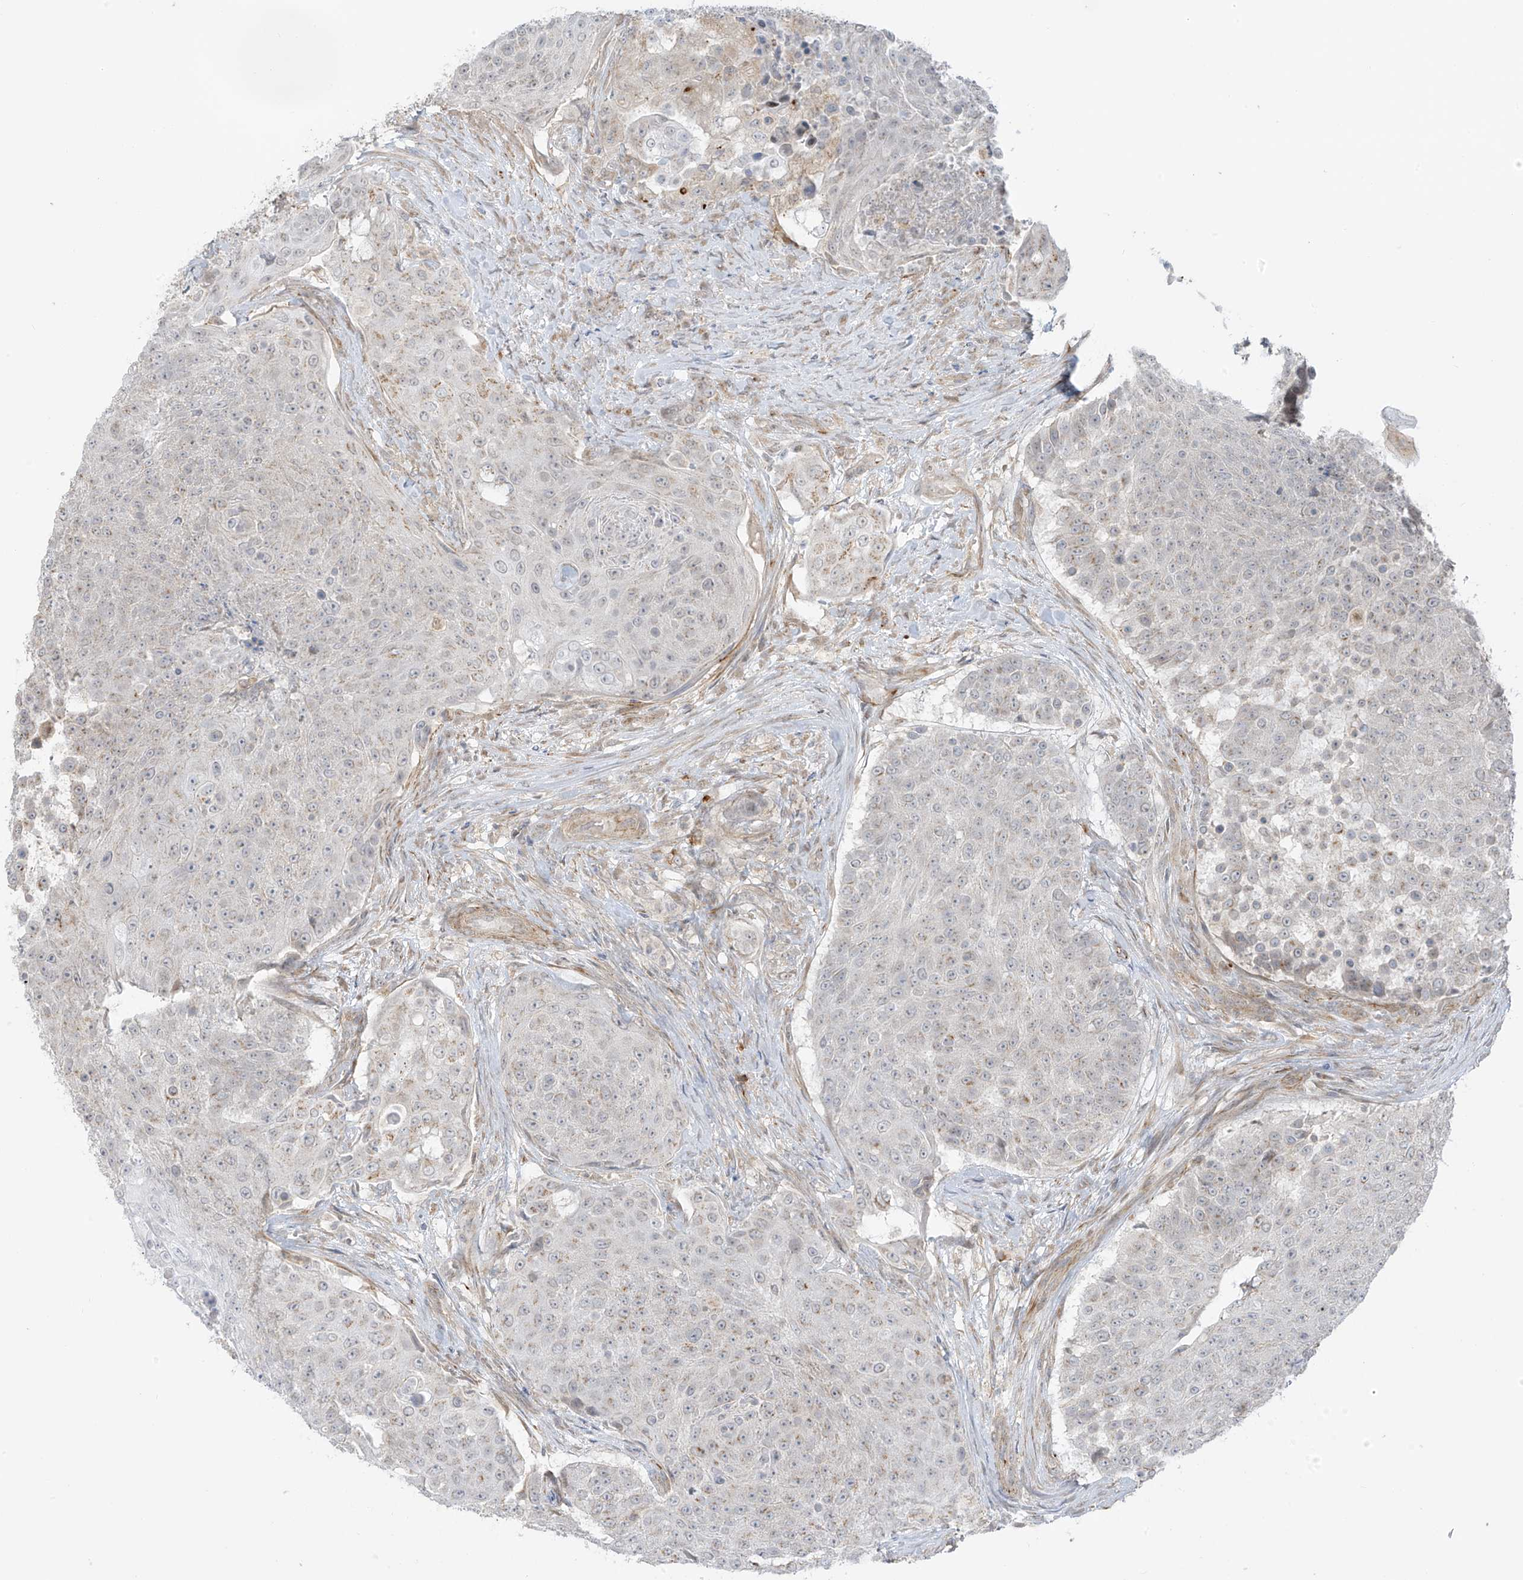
{"staining": {"intensity": "moderate", "quantity": "<25%", "location": "cytoplasmic/membranous"}, "tissue": "urothelial cancer", "cell_type": "Tumor cells", "image_type": "cancer", "snomed": [{"axis": "morphology", "description": "Urothelial carcinoma, High grade"}, {"axis": "topography", "description": "Urinary bladder"}], "caption": "There is low levels of moderate cytoplasmic/membranous expression in tumor cells of urothelial carcinoma (high-grade), as demonstrated by immunohistochemical staining (brown color).", "gene": "HS6ST2", "patient": {"sex": "female", "age": 63}}